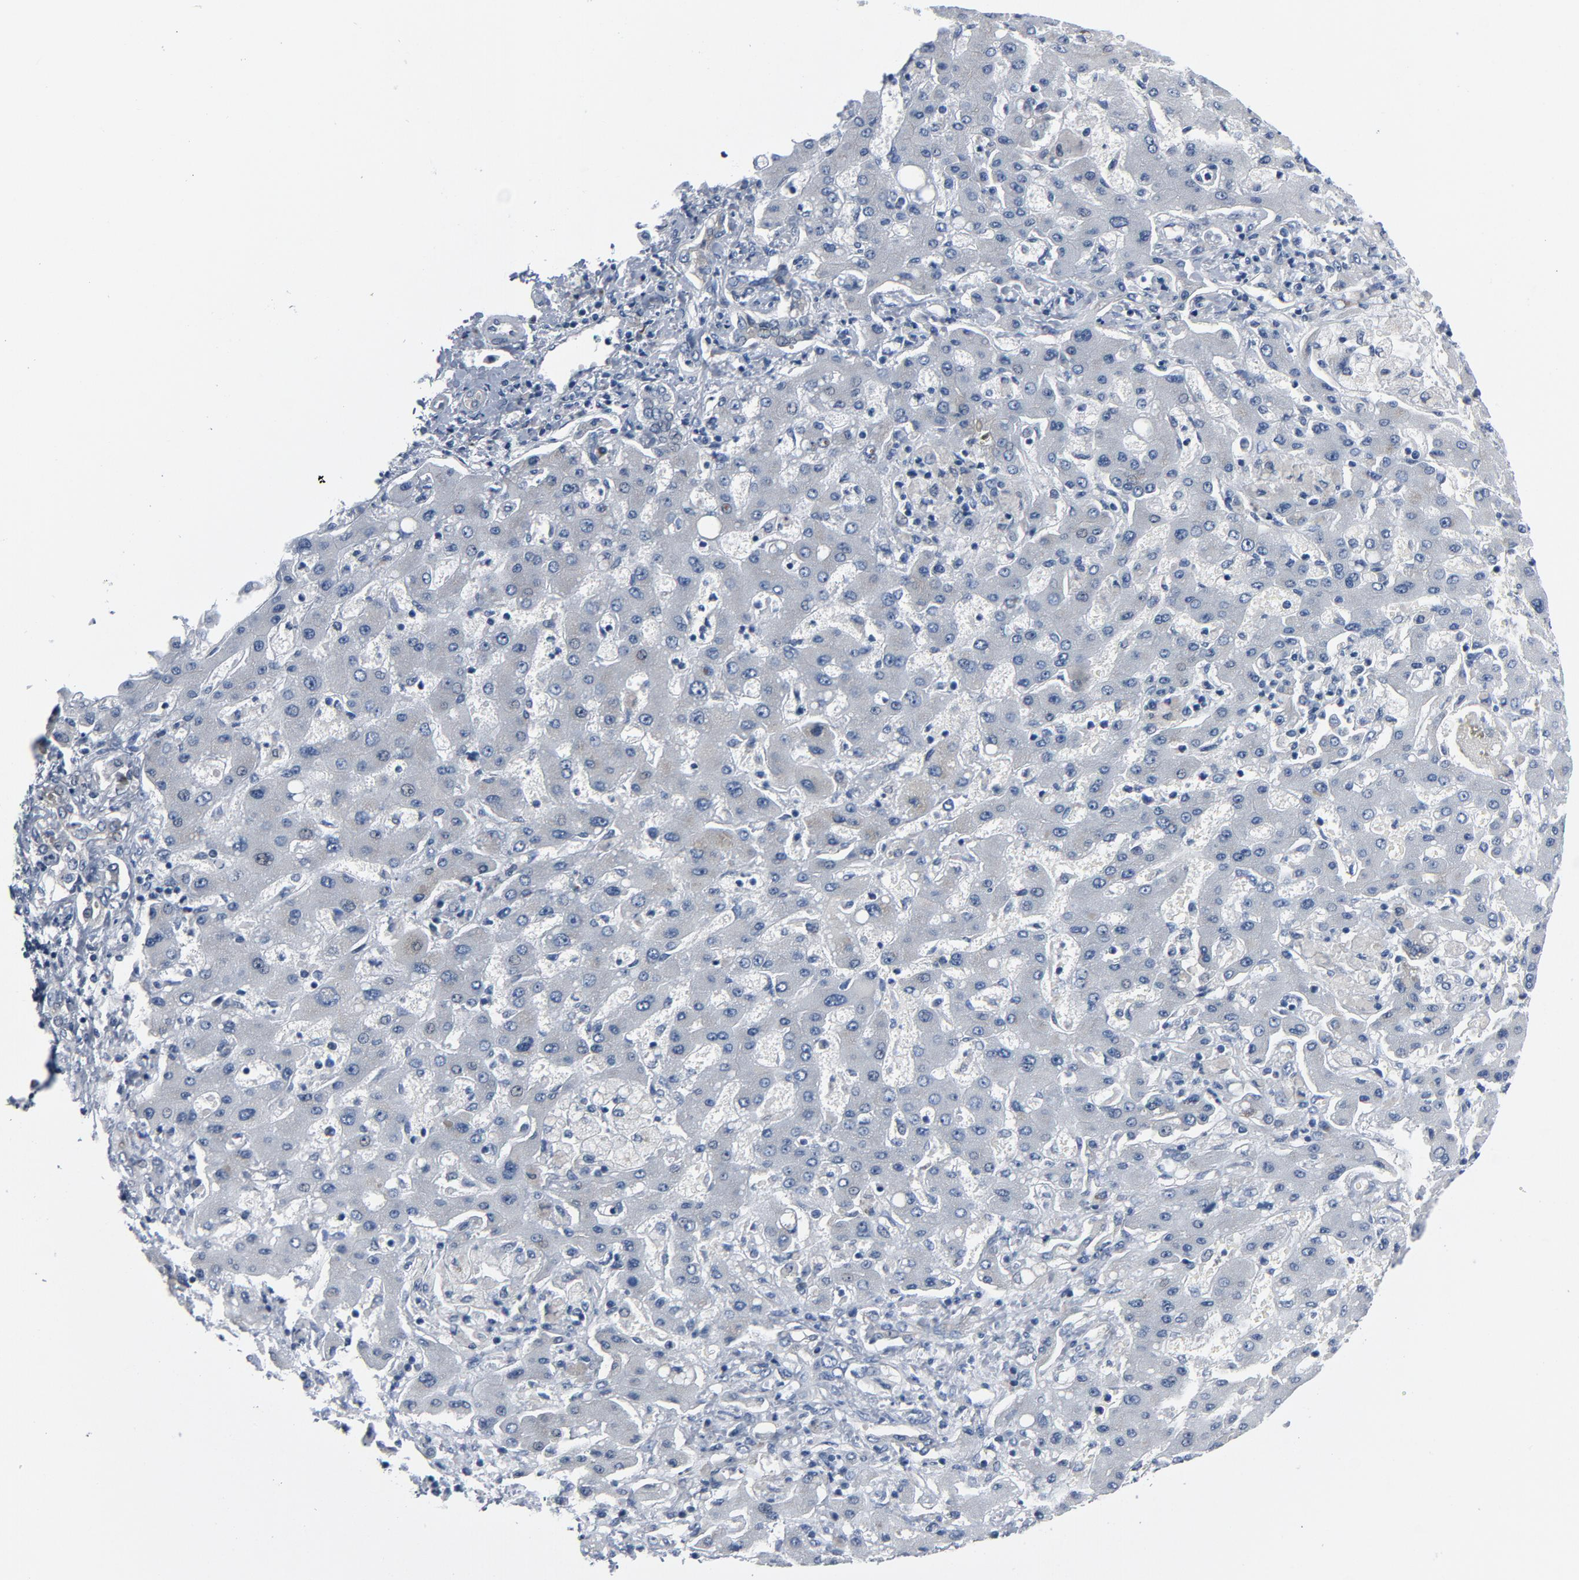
{"staining": {"intensity": "weak", "quantity": "<25%", "location": "cytoplasmic/membranous"}, "tissue": "liver cancer", "cell_type": "Tumor cells", "image_type": "cancer", "snomed": [{"axis": "morphology", "description": "Cholangiocarcinoma"}, {"axis": "topography", "description": "Liver"}], "caption": "This image is of cholangiocarcinoma (liver) stained with immunohistochemistry to label a protein in brown with the nuclei are counter-stained blue. There is no positivity in tumor cells.", "gene": "YIPF6", "patient": {"sex": "male", "age": 50}}